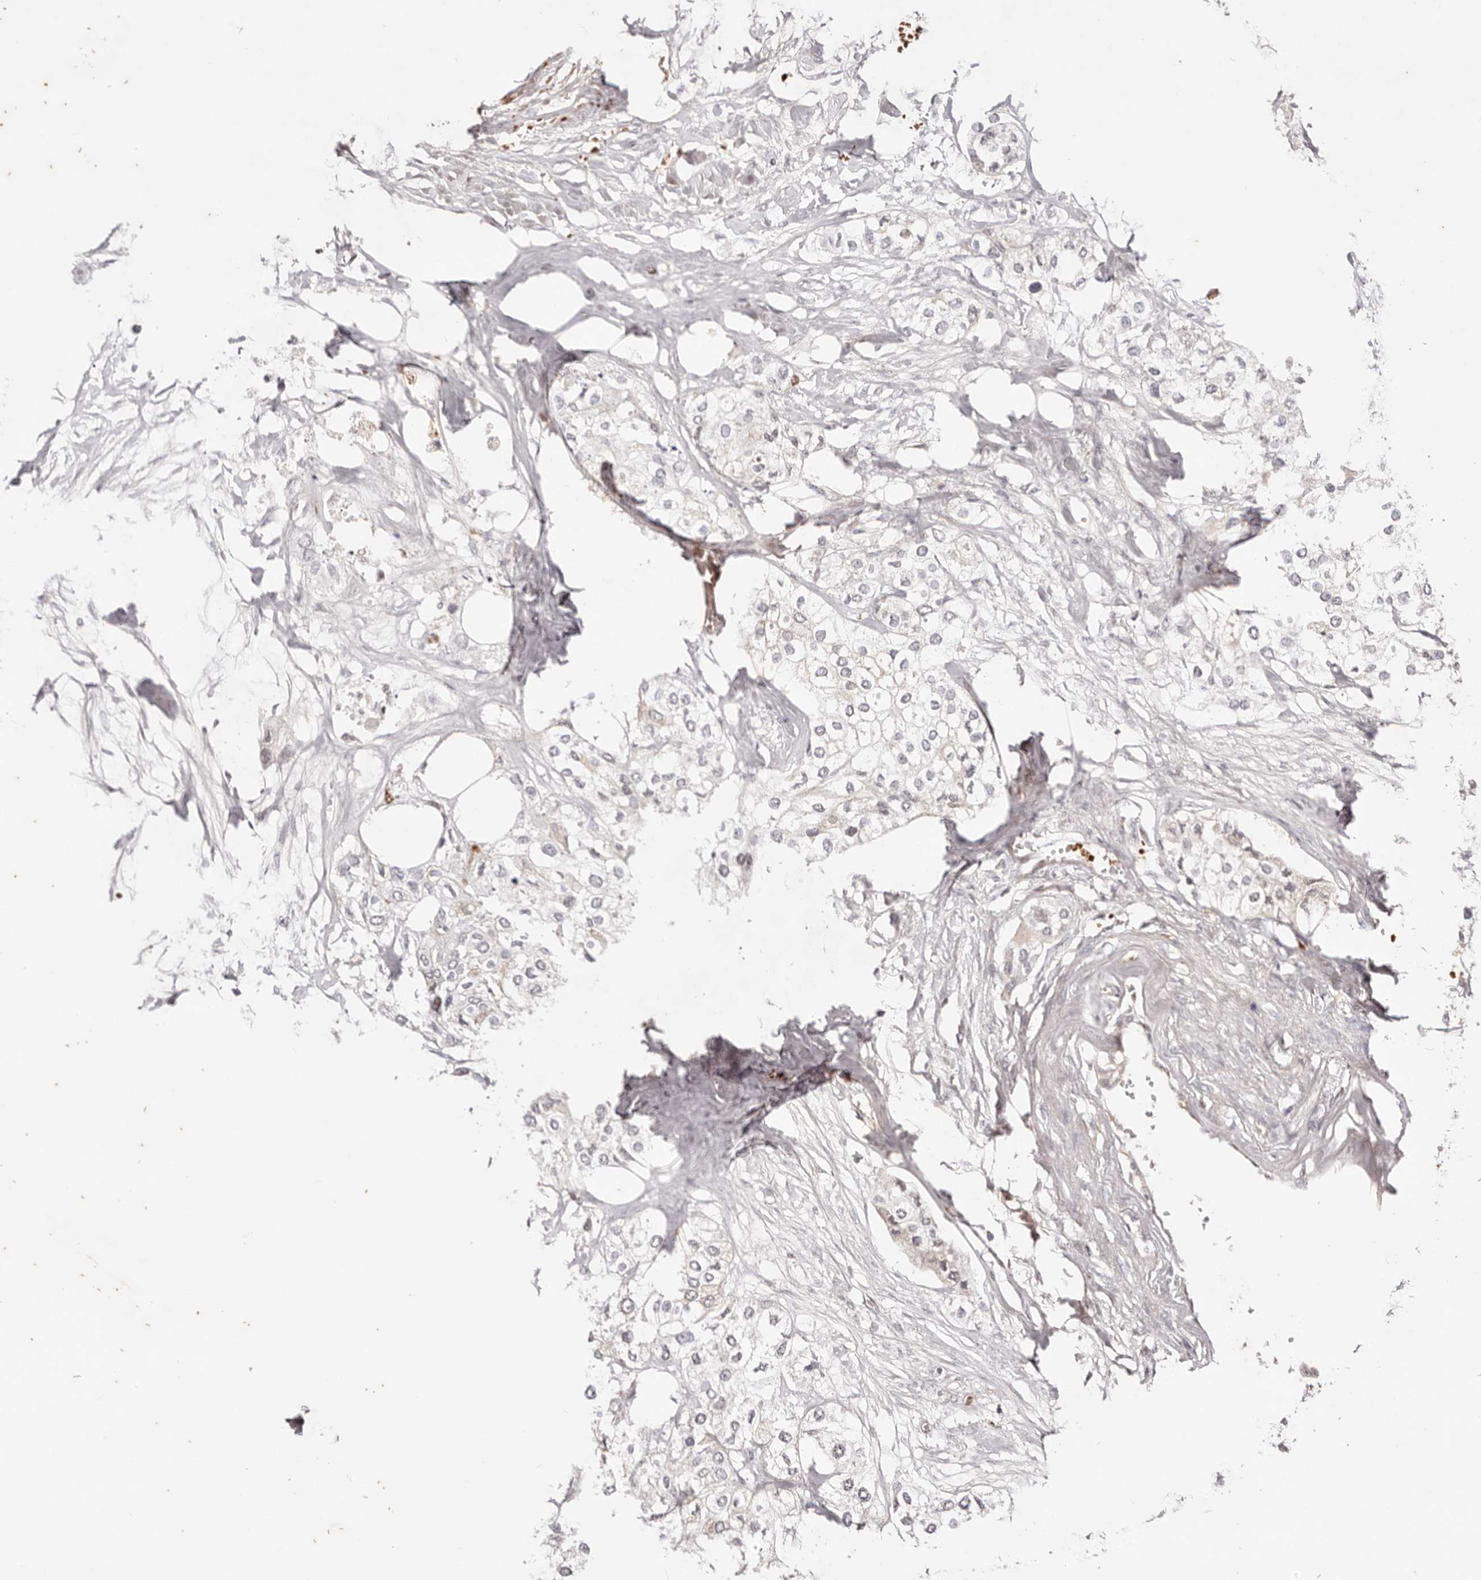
{"staining": {"intensity": "negative", "quantity": "none", "location": "none"}, "tissue": "urothelial cancer", "cell_type": "Tumor cells", "image_type": "cancer", "snomed": [{"axis": "morphology", "description": "Urothelial carcinoma, High grade"}, {"axis": "topography", "description": "Urinary bladder"}], "caption": "Immunohistochemistry photomicrograph of urothelial cancer stained for a protein (brown), which shows no expression in tumor cells.", "gene": "WRN", "patient": {"sex": "male", "age": 64}}